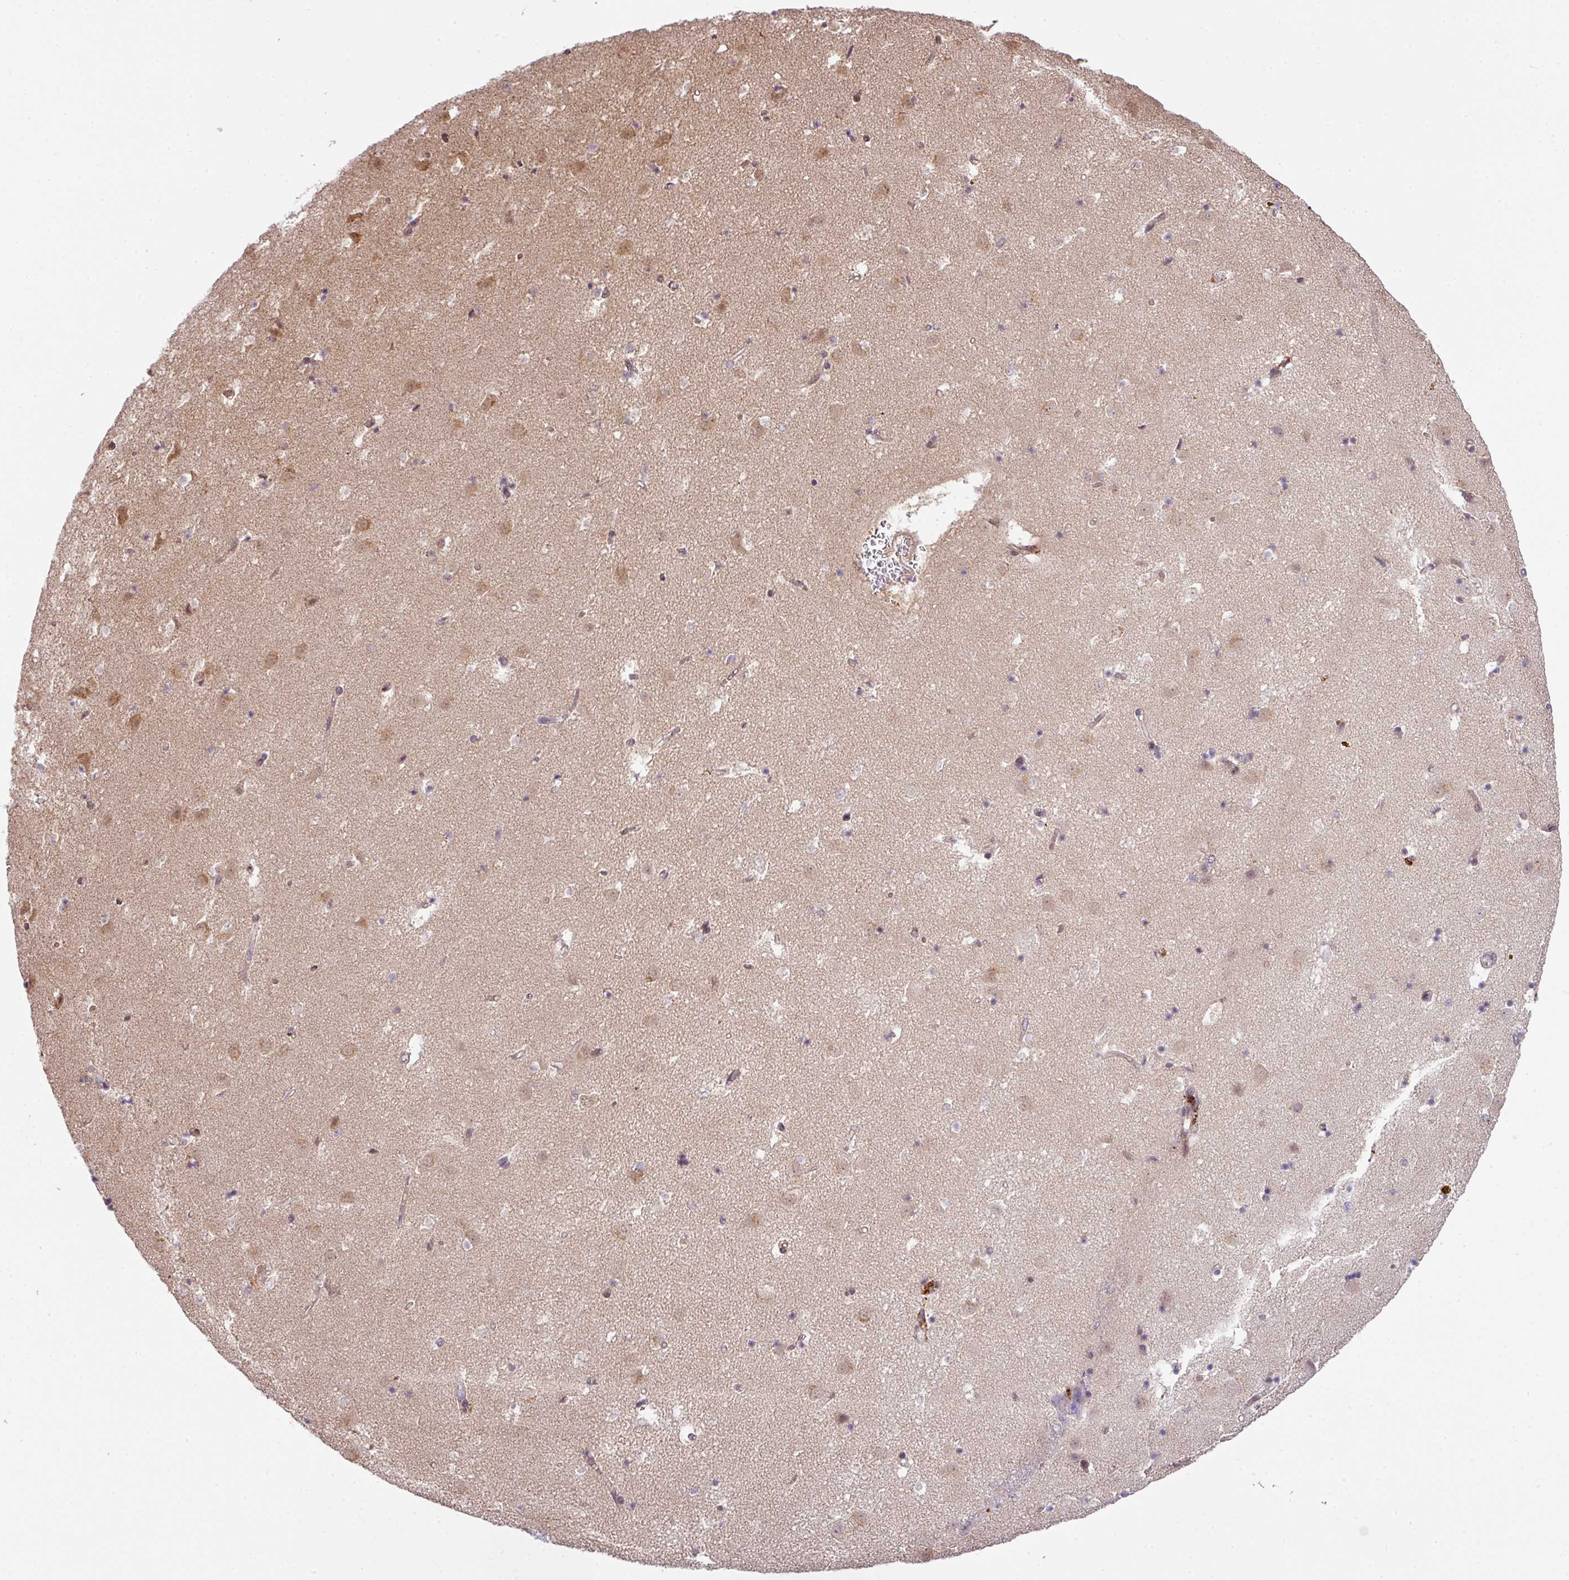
{"staining": {"intensity": "weak", "quantity": "25%-75%", "location": "cytoplasmic/membranous"}, "tissue": "caudate", "cell_type": "Glial cells", "image_type": "normal", "snomed": [{"axis": "morphology", "description": "Normal tissue, NOS"}, {"axis": "topography", "description": "Lateral ventricle wall"}], "caption": "A histopathology image of caudate stained for a protein reveals weak cytoplasmic/membranous brown staining in glial cells.", "gene": "PLK1", "patient": {"sex": "male", "age": 58}}